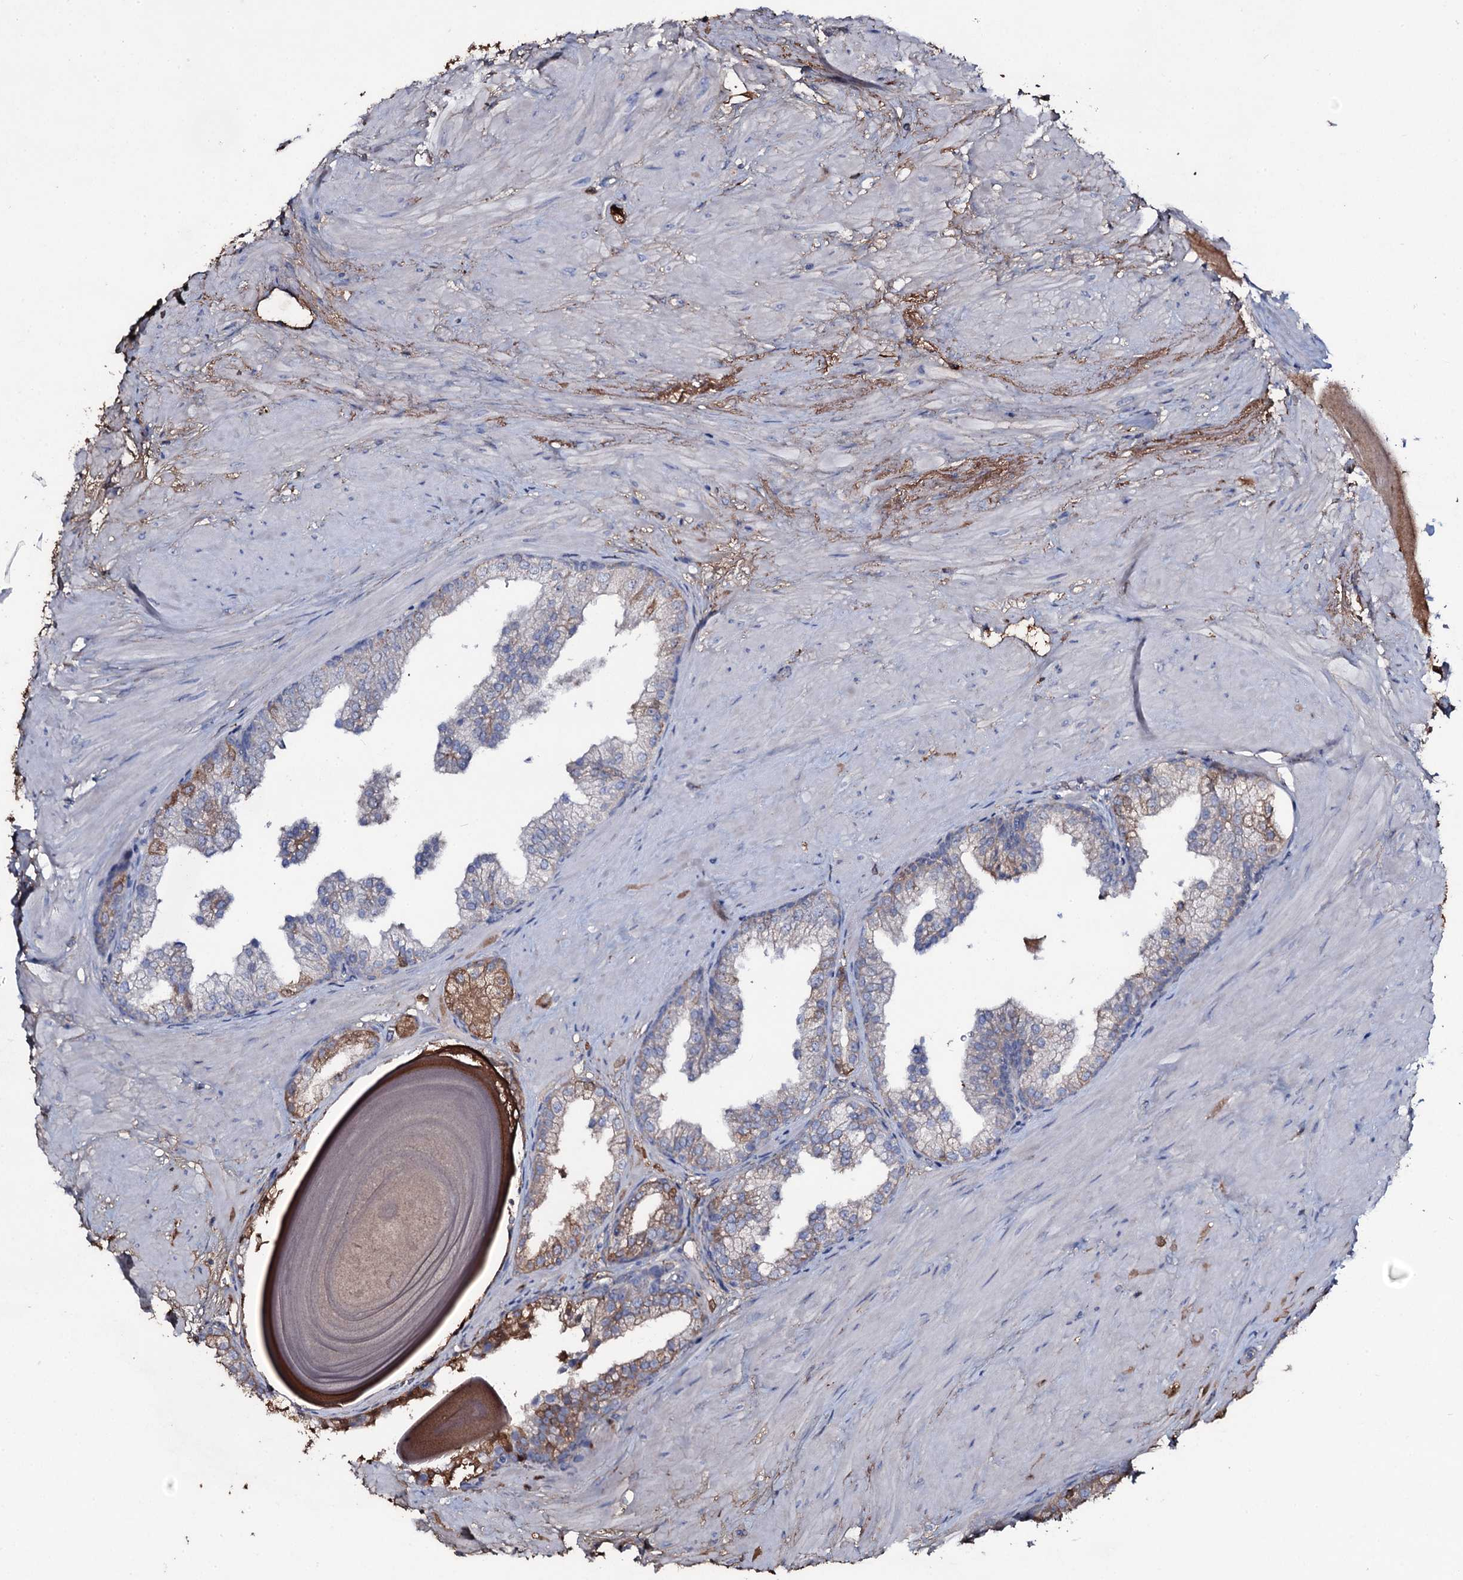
{"staining": {"intensity": "strong", "quantity": "<25%", "location": "cytoplasmic/membranous"}, "tissue": "prostate", "cell_type": "Glandular cells", "image_type": "normal", "snomed": [{"axis": "morphology", "description": "Normal tissue, NOS"}, {"axis": "topography", "description": "Prostate"}], "caption": "Strong cytoplasmic/membranous expression is identified in about <25% of glandular cells in normal prostate. (DAB IHC with brightfield microscopy, high magnification).", "gene": "EDN1", "patient": {"sex": "male", "age": 48}}